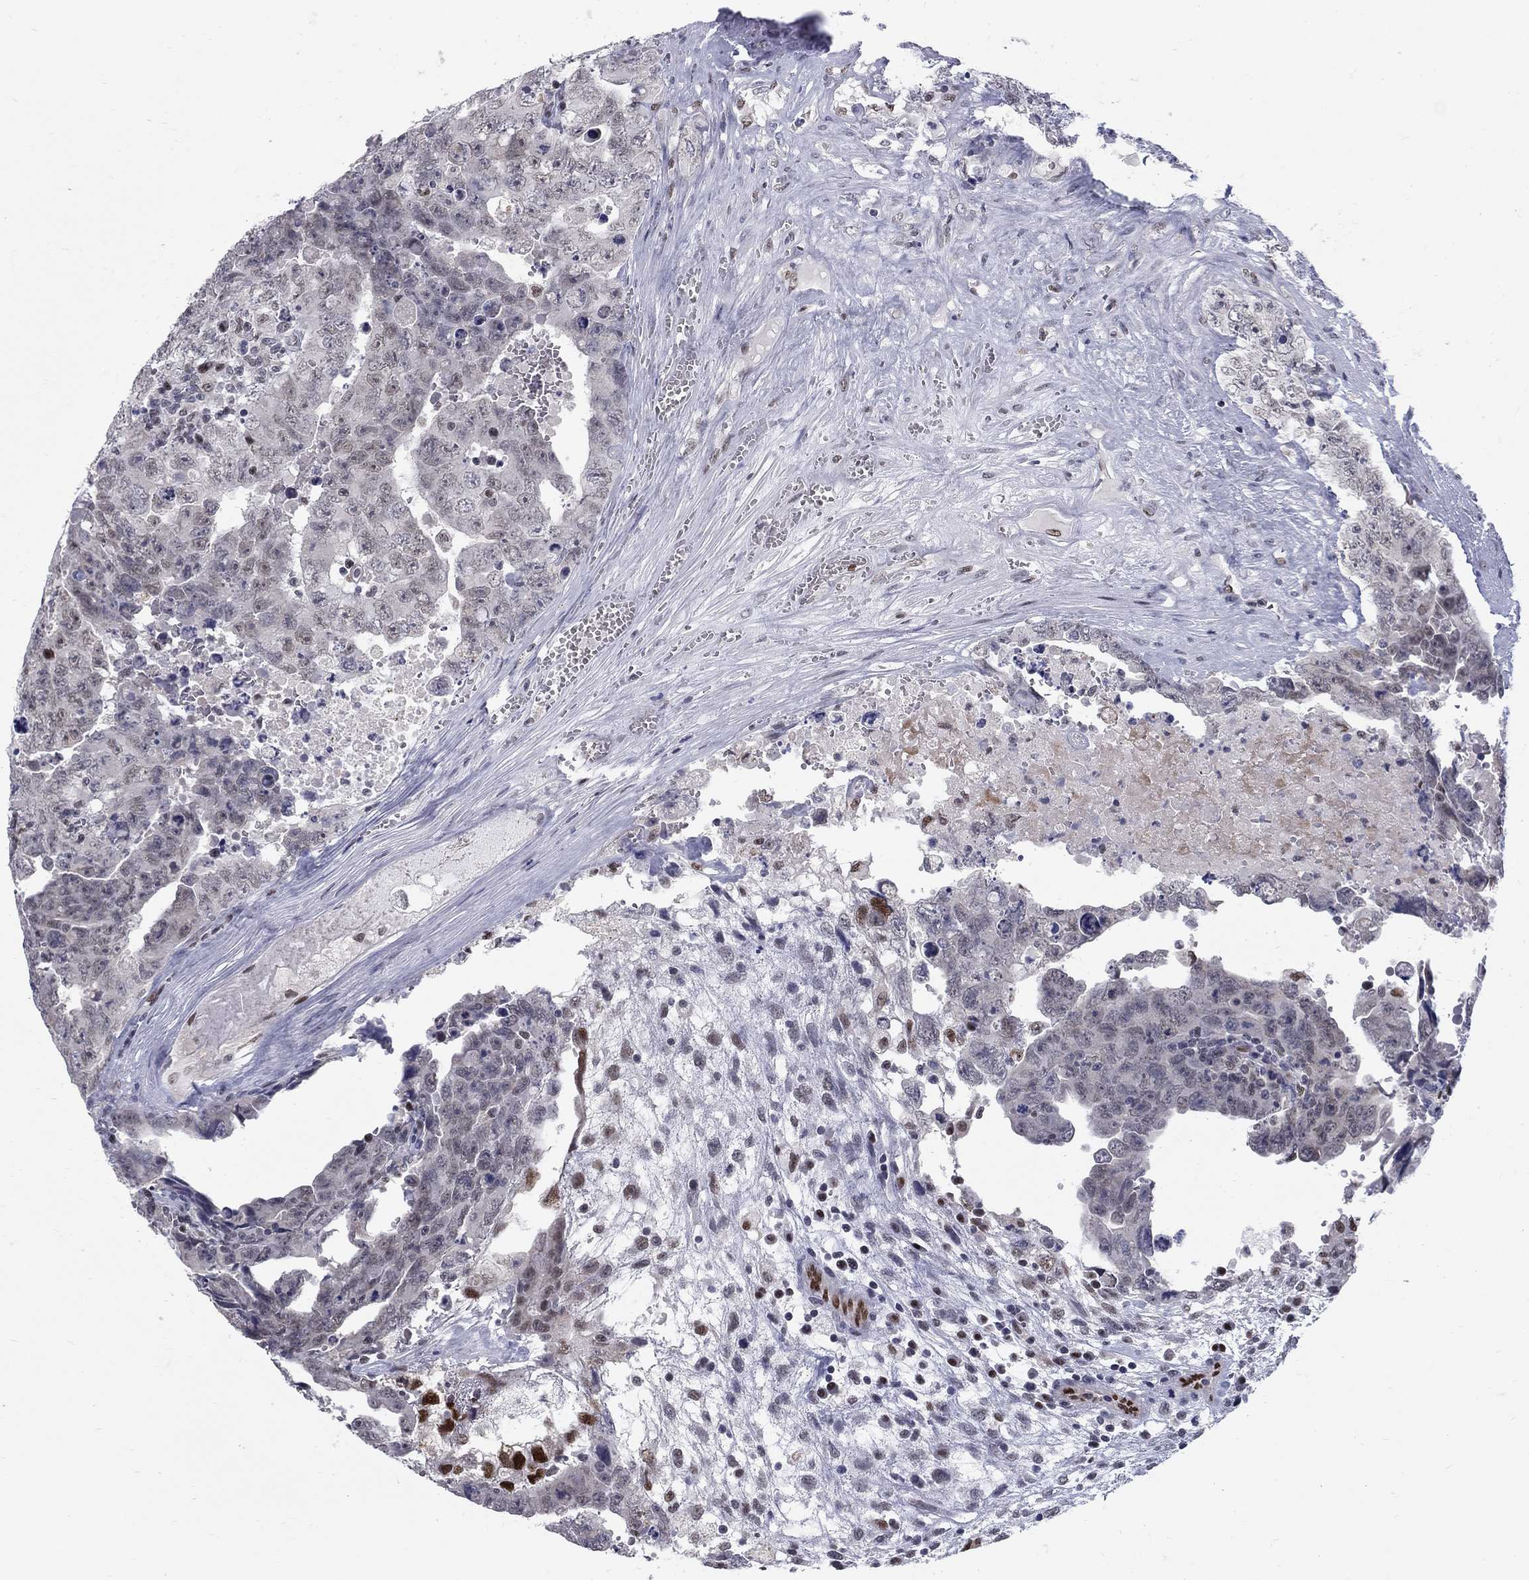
{"staining": {"intensity": "negative", "quantity": "none", "location": "none"}, "tissue": "testis cancer", "cell_type": "Tumor cells", "image_type": "cancer", "snomed": [{"axis": "morphology", "description": "Carcinoma, Embryonal, NOS"}, {"axis": "topography", "description": "Testis"}], "caption": "IHC photomicrograph of neoplastic tissue: human testis embryonal carcinoma stained with DAB (3,3'-diaminobenzidine) reveals no significant protein positivity in tumor cells.", "gene": "GCFC2", "patient": {"sex": "male", "age": 24}}